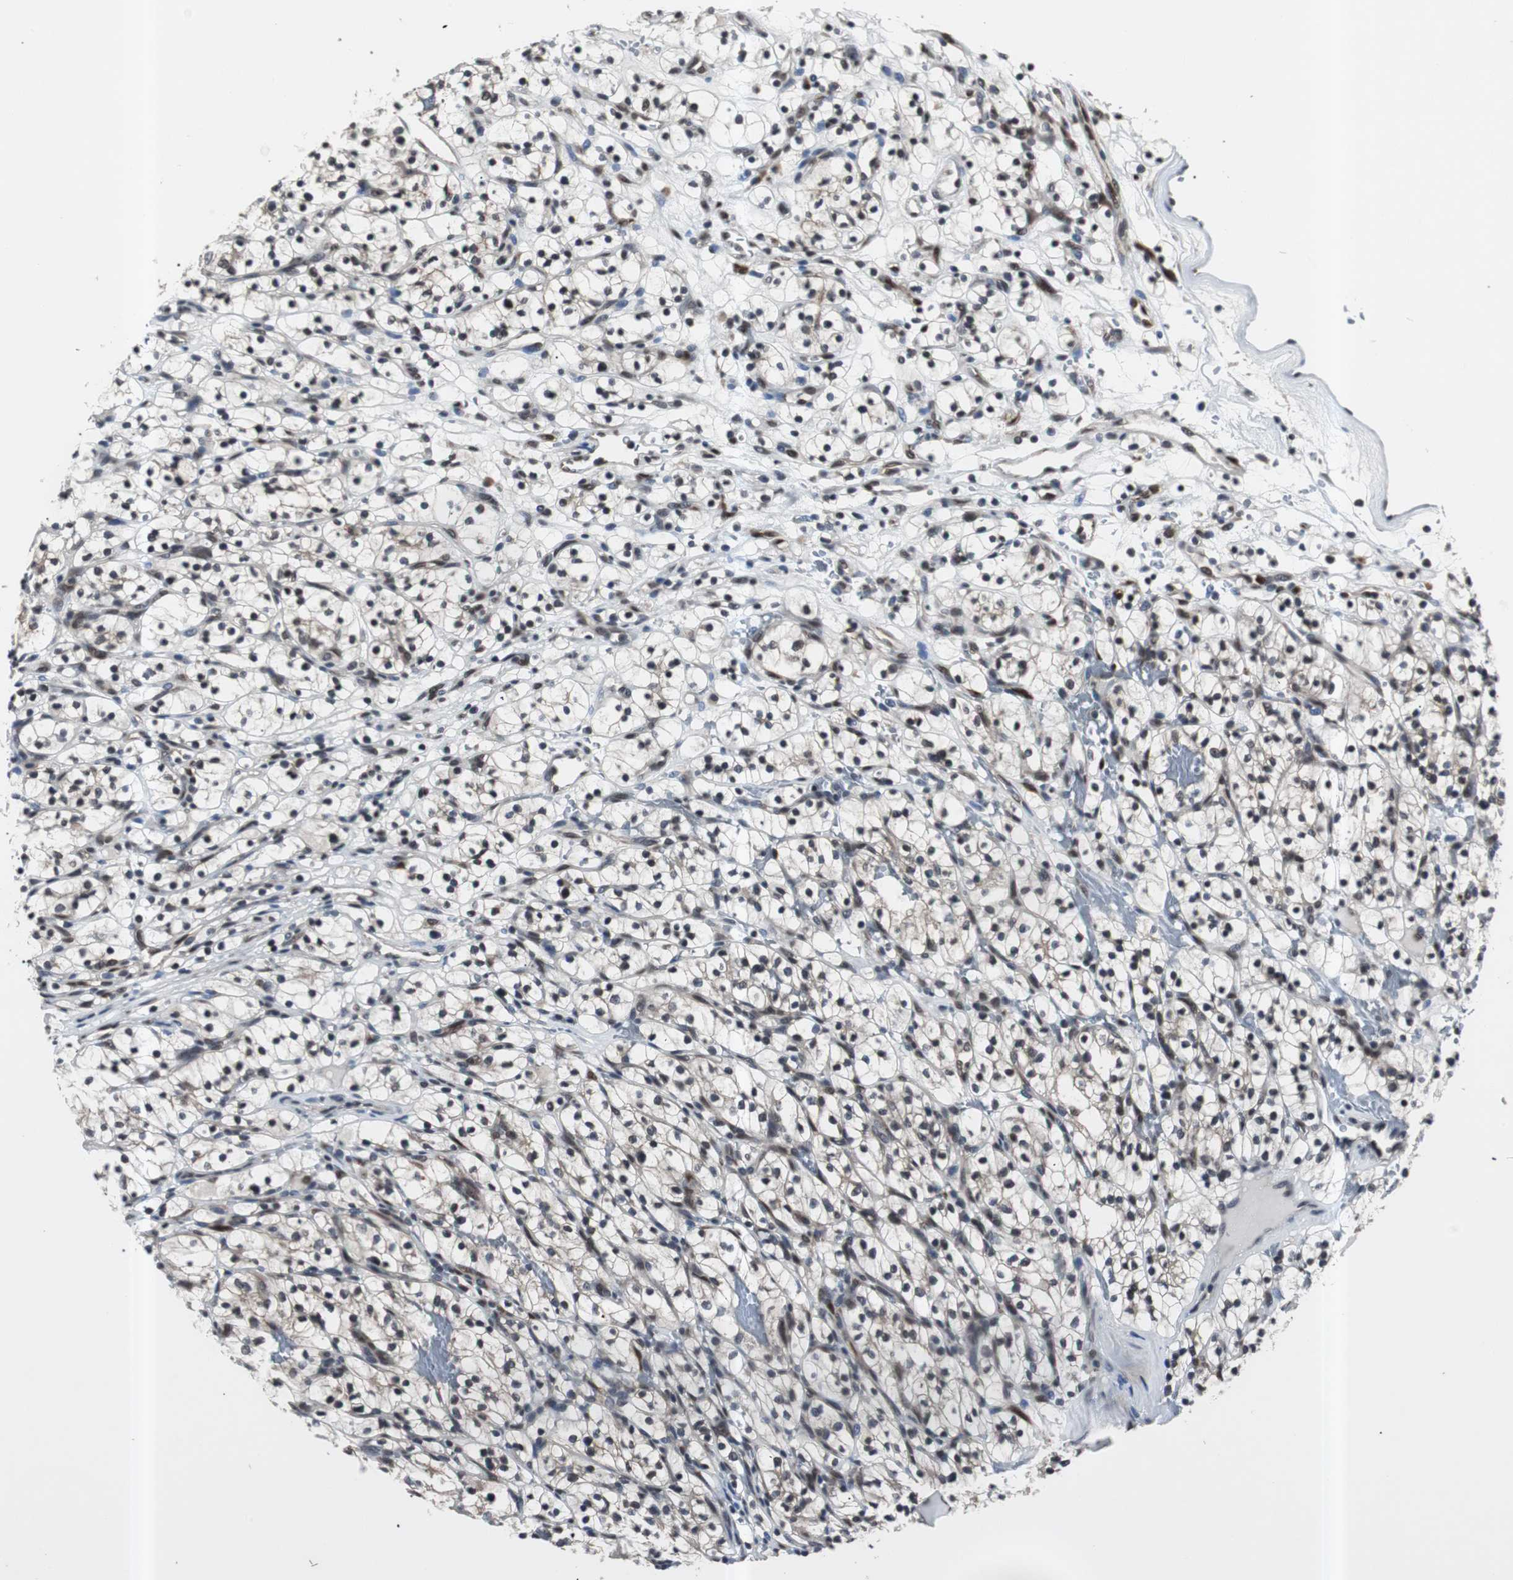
{"staining": {"intensity": "negative", "quantity": "none", "location": "none"}, "tissue": "renal cancer", "cell_type": "Tumor cells", "image_type": "cancer", "snomed": [{"axis": "morphology", "description": "Adenocarcinoma, NOS"}, {"axis": "topography", "description": "Kidney"}], "caption": "The micrograph reveals no staining of tumor cells in adenocarcinoma (renal).", "gene": "SMAD1", "patient": {"sex": "female", "age": 57}}